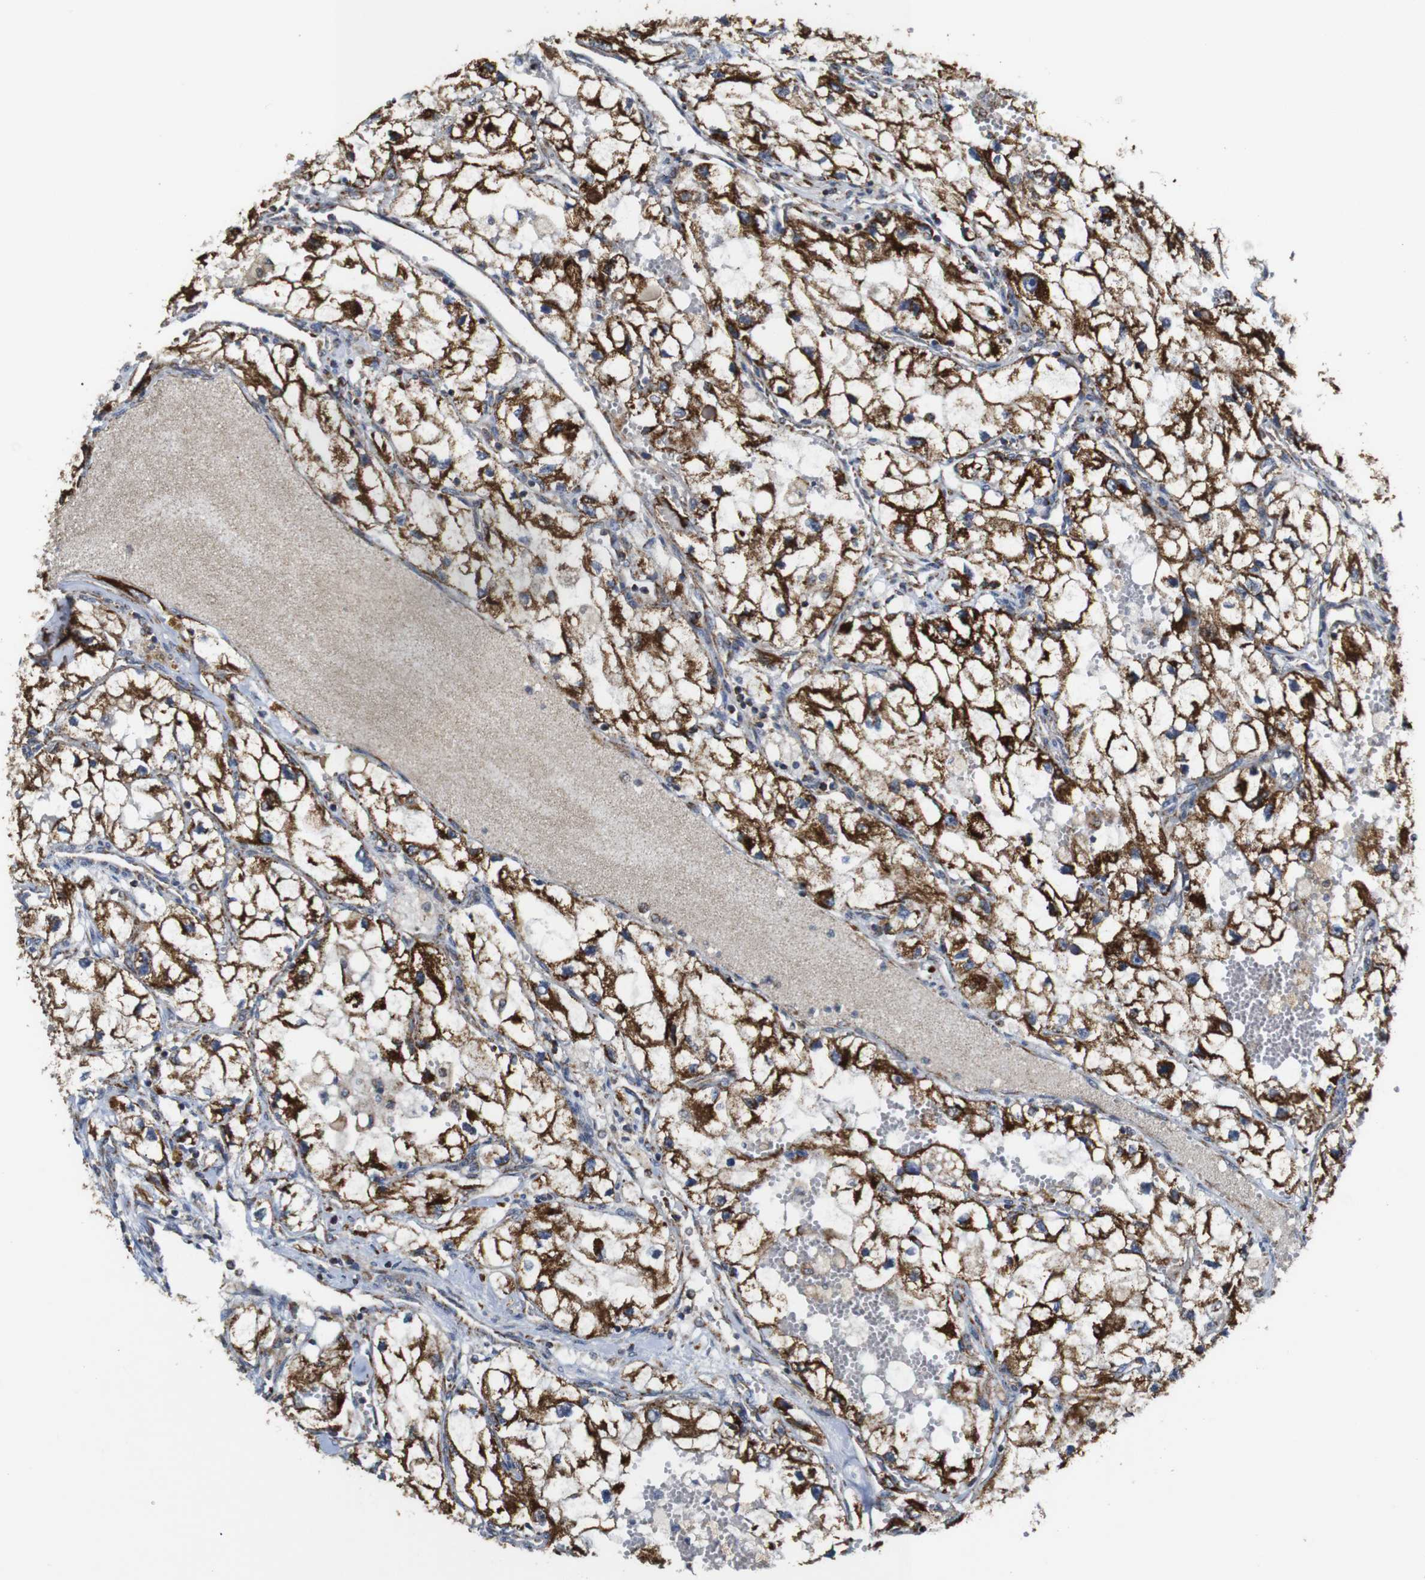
{"staining": {"intensity": "strong", "quantity": ">75%", "location": "cytoplasmic/membranous"}, "tissue": "renal cancer", "cell_type": "Tumor cells", "image_type": "cancer", "snomed": [{"axis": "morphology", "description": "Adenocarcinoma, NOS"}, {"axis": "topography", "description": "Kidney"}], "caption": "Immunohistochemical staining of human renal cancer (adenocarcinoma) demonstrates high levels of strong cytoplasmic/membranous protein expression in about >75% of tumor cells. (Stains: DAB in brown, nuclei in blue, Microscopy: brightfield microscopy at high magnification).", "gene": "NR3C2", "patient": {"sex": "female", "age": 70}}